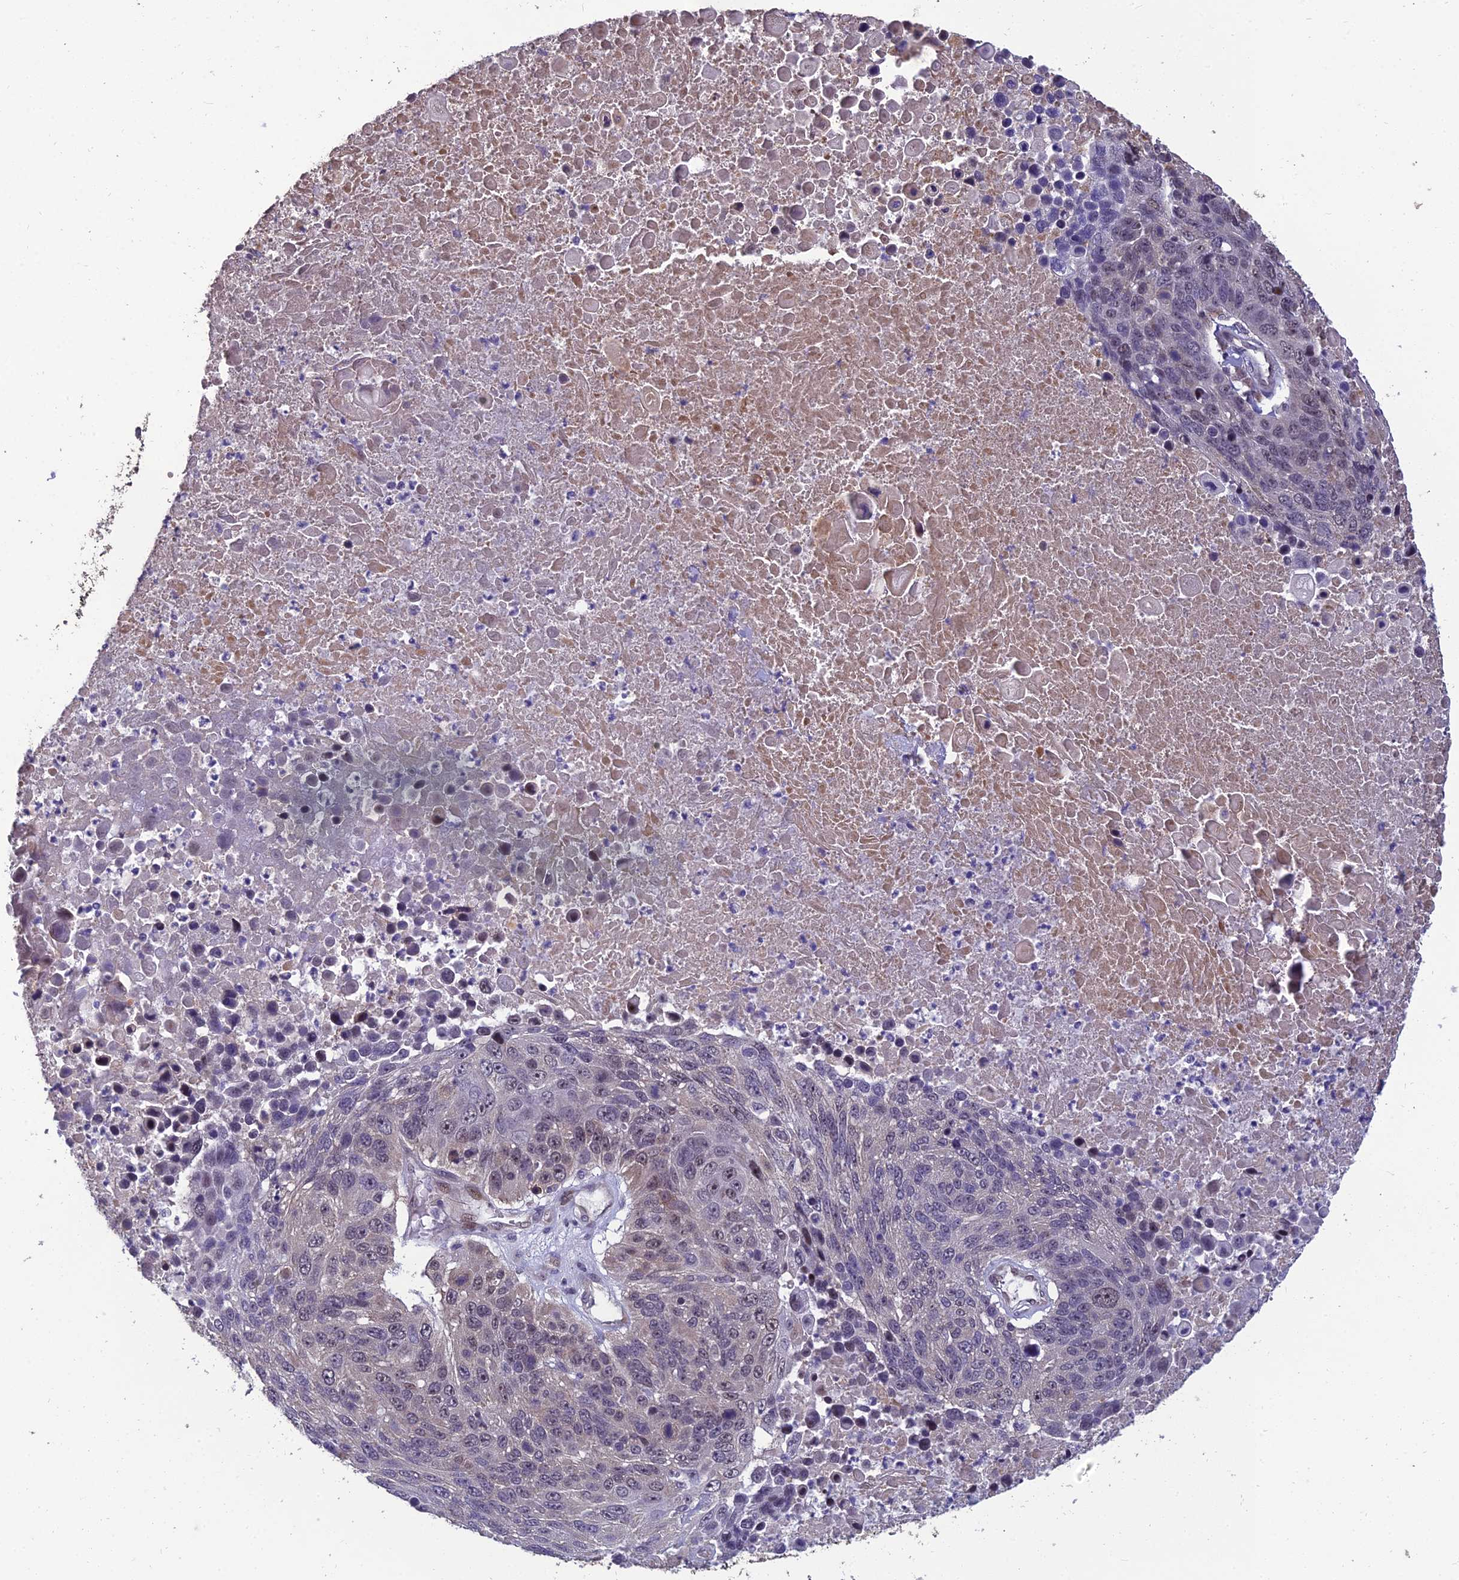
{"staining": {"intensity": "negative", "quantity": "none", "location": "none"}, "tissue": "lung cancer", "cell_type": "Tumor cells", "image_type": "cancer", "snomed": [{"axis": "morphology", "description": "Normal tissue, NOS"}, {"axis": "morphology", "description": "Squamous cell carcinoma, NOS"}, {"axis": "topography", "description": "Lymph node"}, {"axis": "topography", "description": "Lung"}], "caption": "Immunohistochemistry (IHC) image of neoplastic tissue: lung cancer stained with DAB (3,3'-diaminobenzidine) reveals no significant protein positivity in tumor cells.", "gene": "GRWD1", "patient": {"sex": "male", "age": 66}}